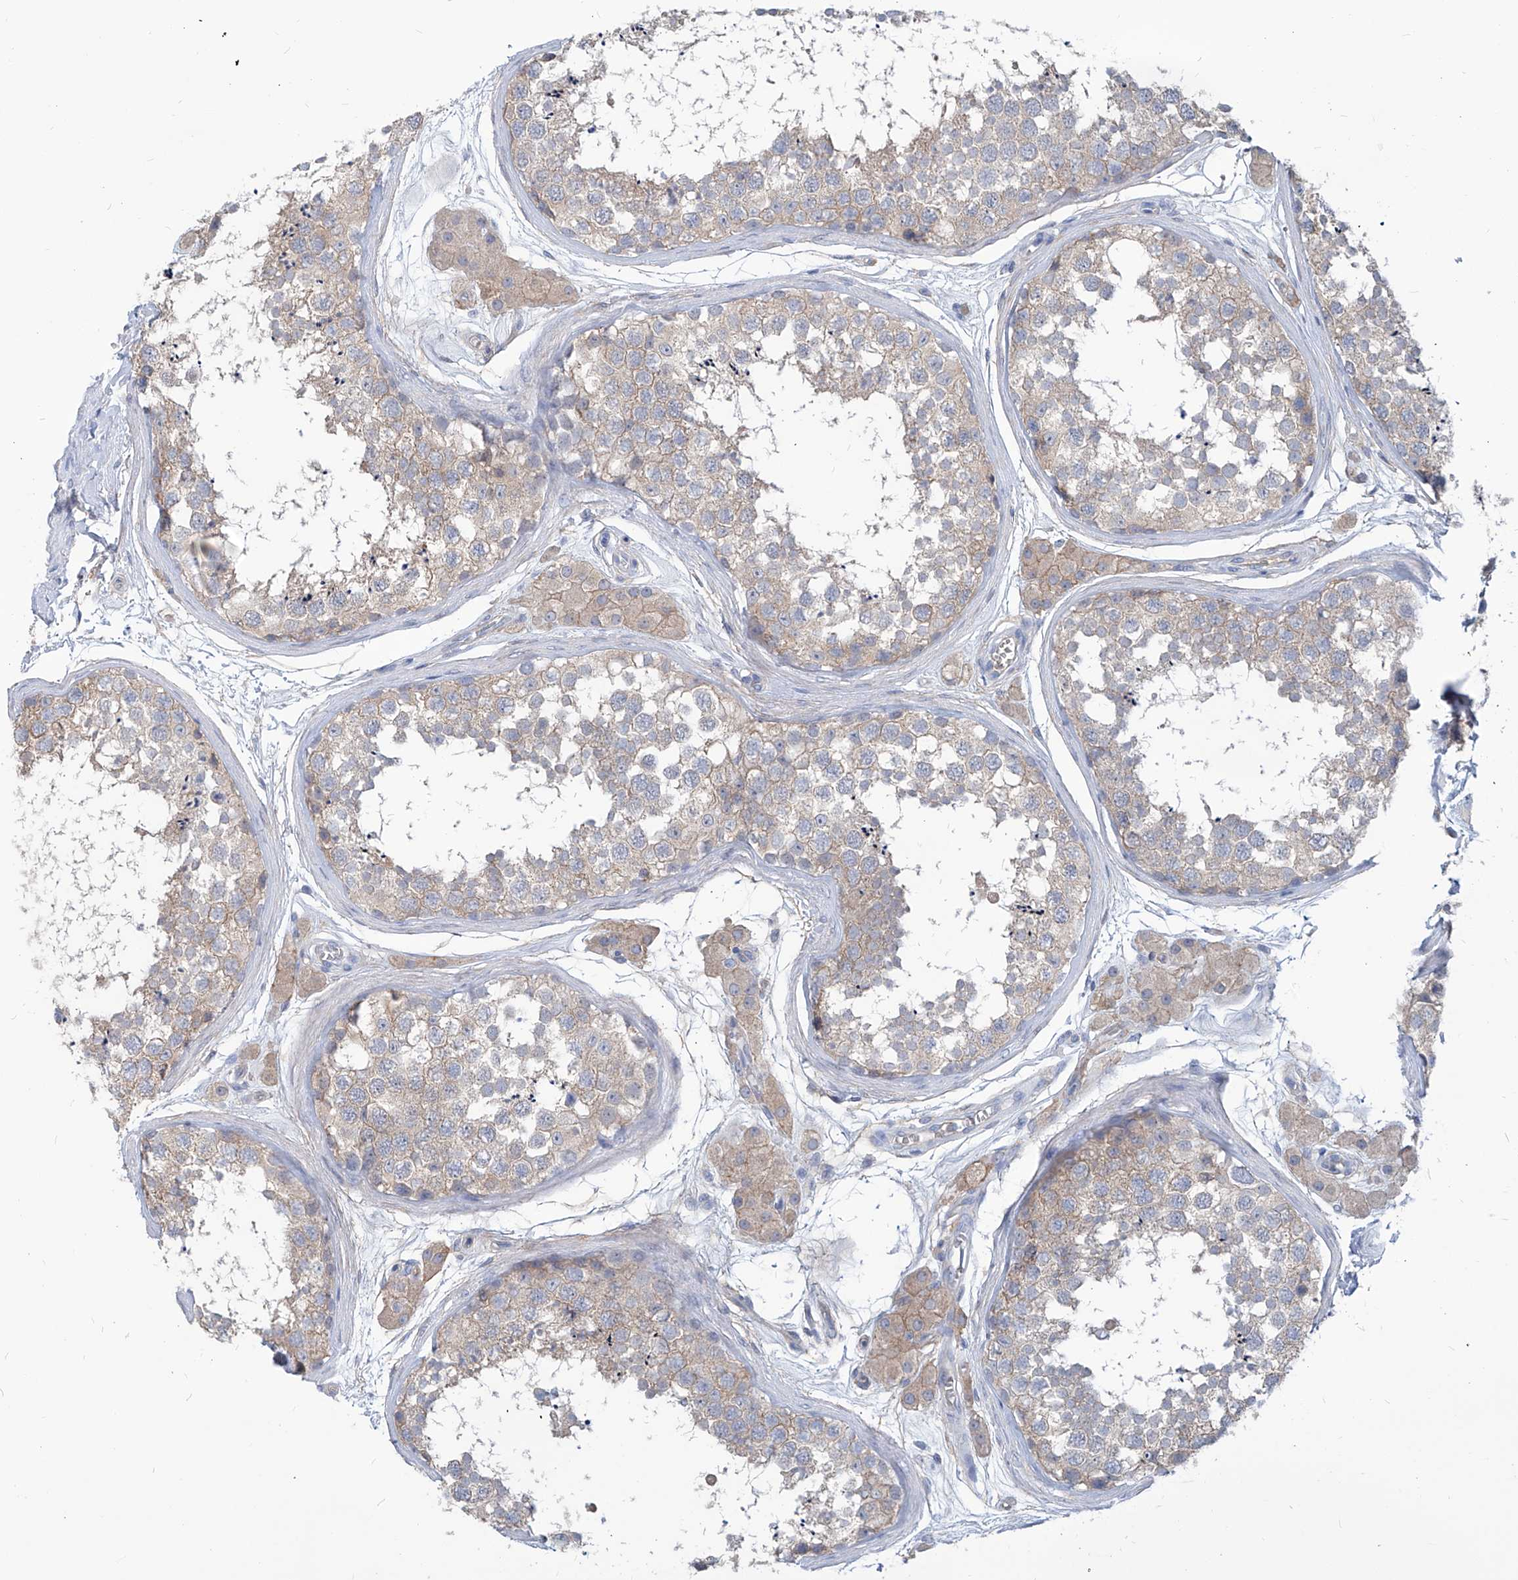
{"staining": {"intensity": "weak", "quantity": "25%-75%", "location": "cytoplasmic/membranous"}, "tissue": "testis", "cell_type": "Cells in seminiferous ducts", "image_type": "normal", "snomed": [{"axis": "morphology", "description": "Normal tissue, NOS"}, {"axis": "topography", "description": "Testis"}], "caption": "Approximately 25%-75% of cells in seminiferous ducts in benign human testis display weak cytoplasmic/membranous protein positivity as visualized by brown immunohistochemical staining.", "gene": "AKAP10", "patient": {"sex": "male", "age": 56}}